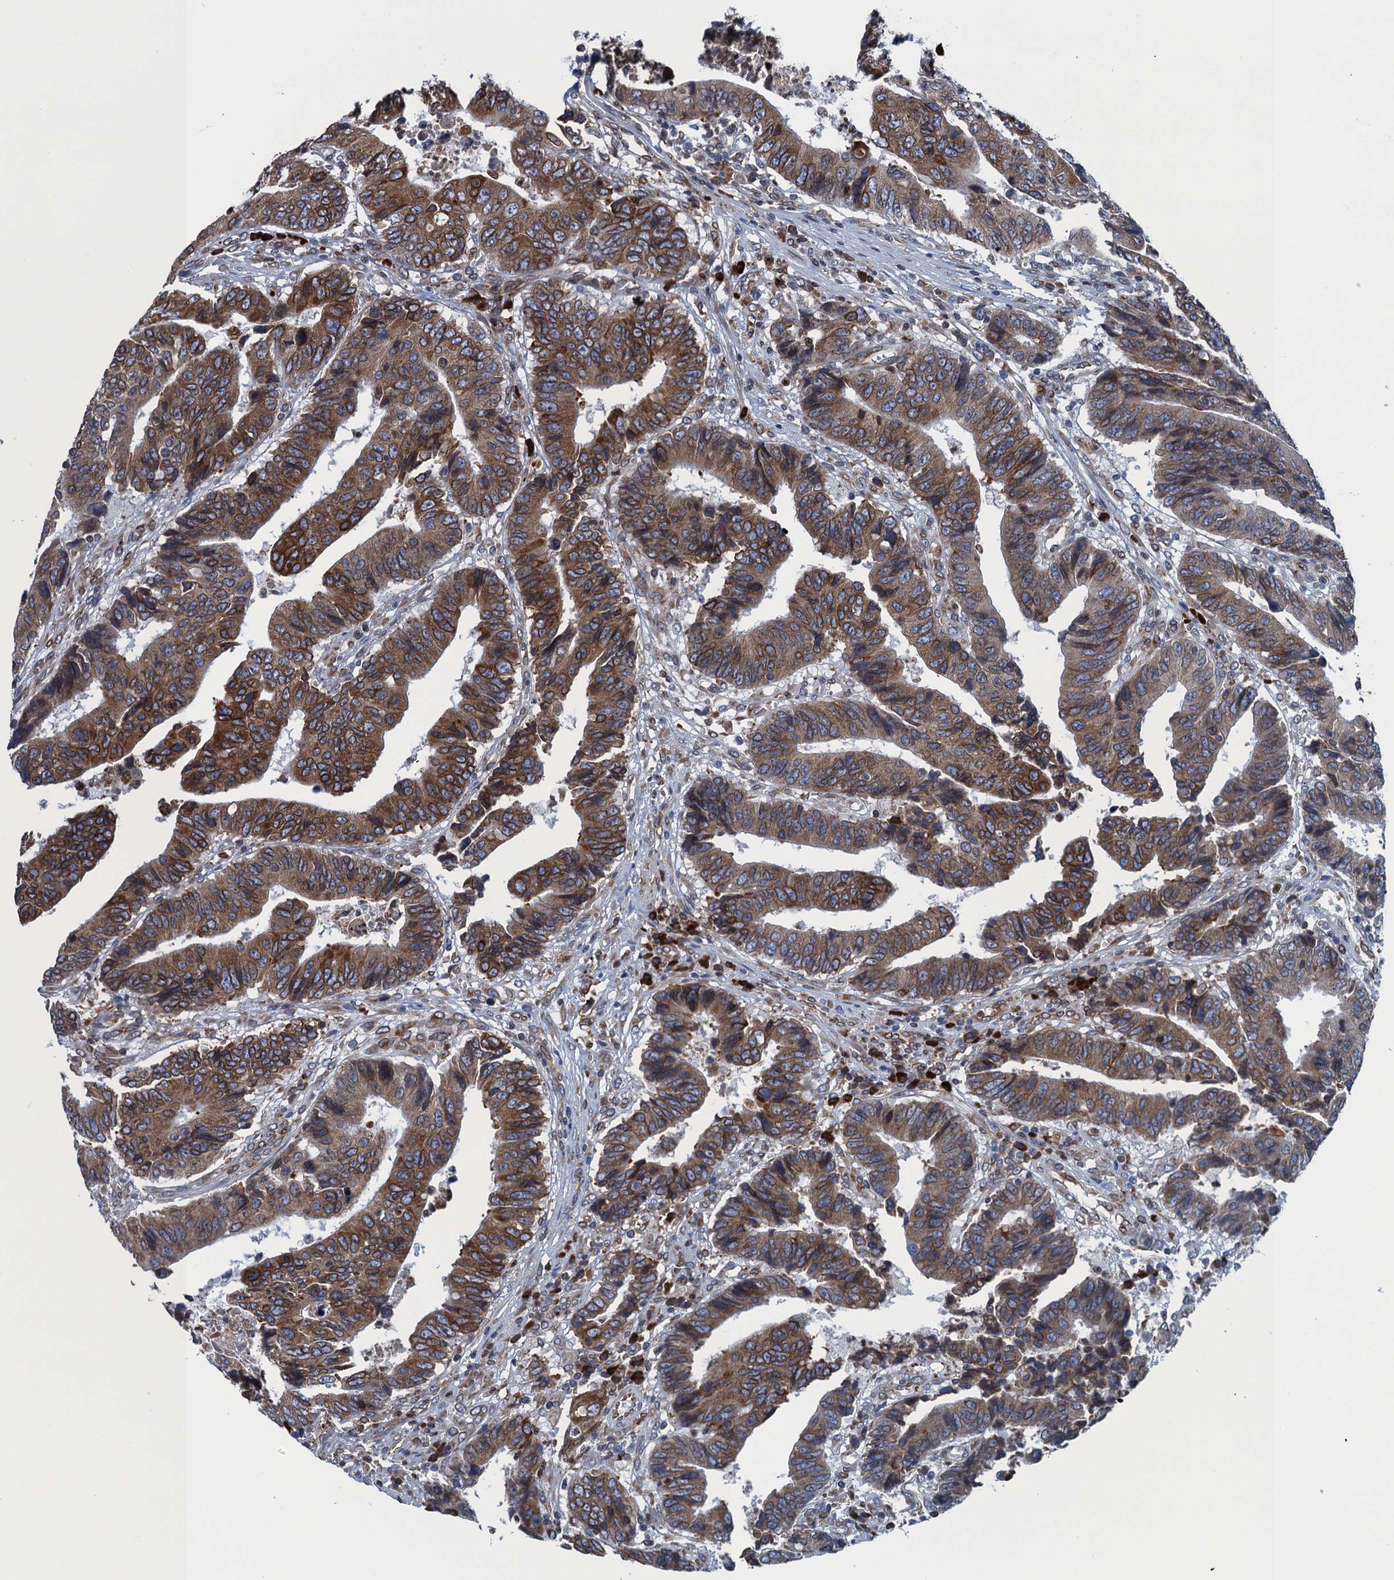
{"staining": {"intensity": "moderate", "quantity": ">75%", "location": "cytoplasmic/membranous"}, "tissue": "colorectal cancer", "cell_type": "Tumor cells", "image_type": "cancer", "snomed": [{"axis": "morphology", "description": "Adenocarcinoma, NOS"}, {"axis": "topography", "description": "Rectum"}], "caption": "A micrograph of colorectal cancer stained for a protein exhibits moderate cytoplasmic/membranous brown staining in tumor cells.", "gene": "TMEM205", "patient": {"sex": "male", "age": 84}}